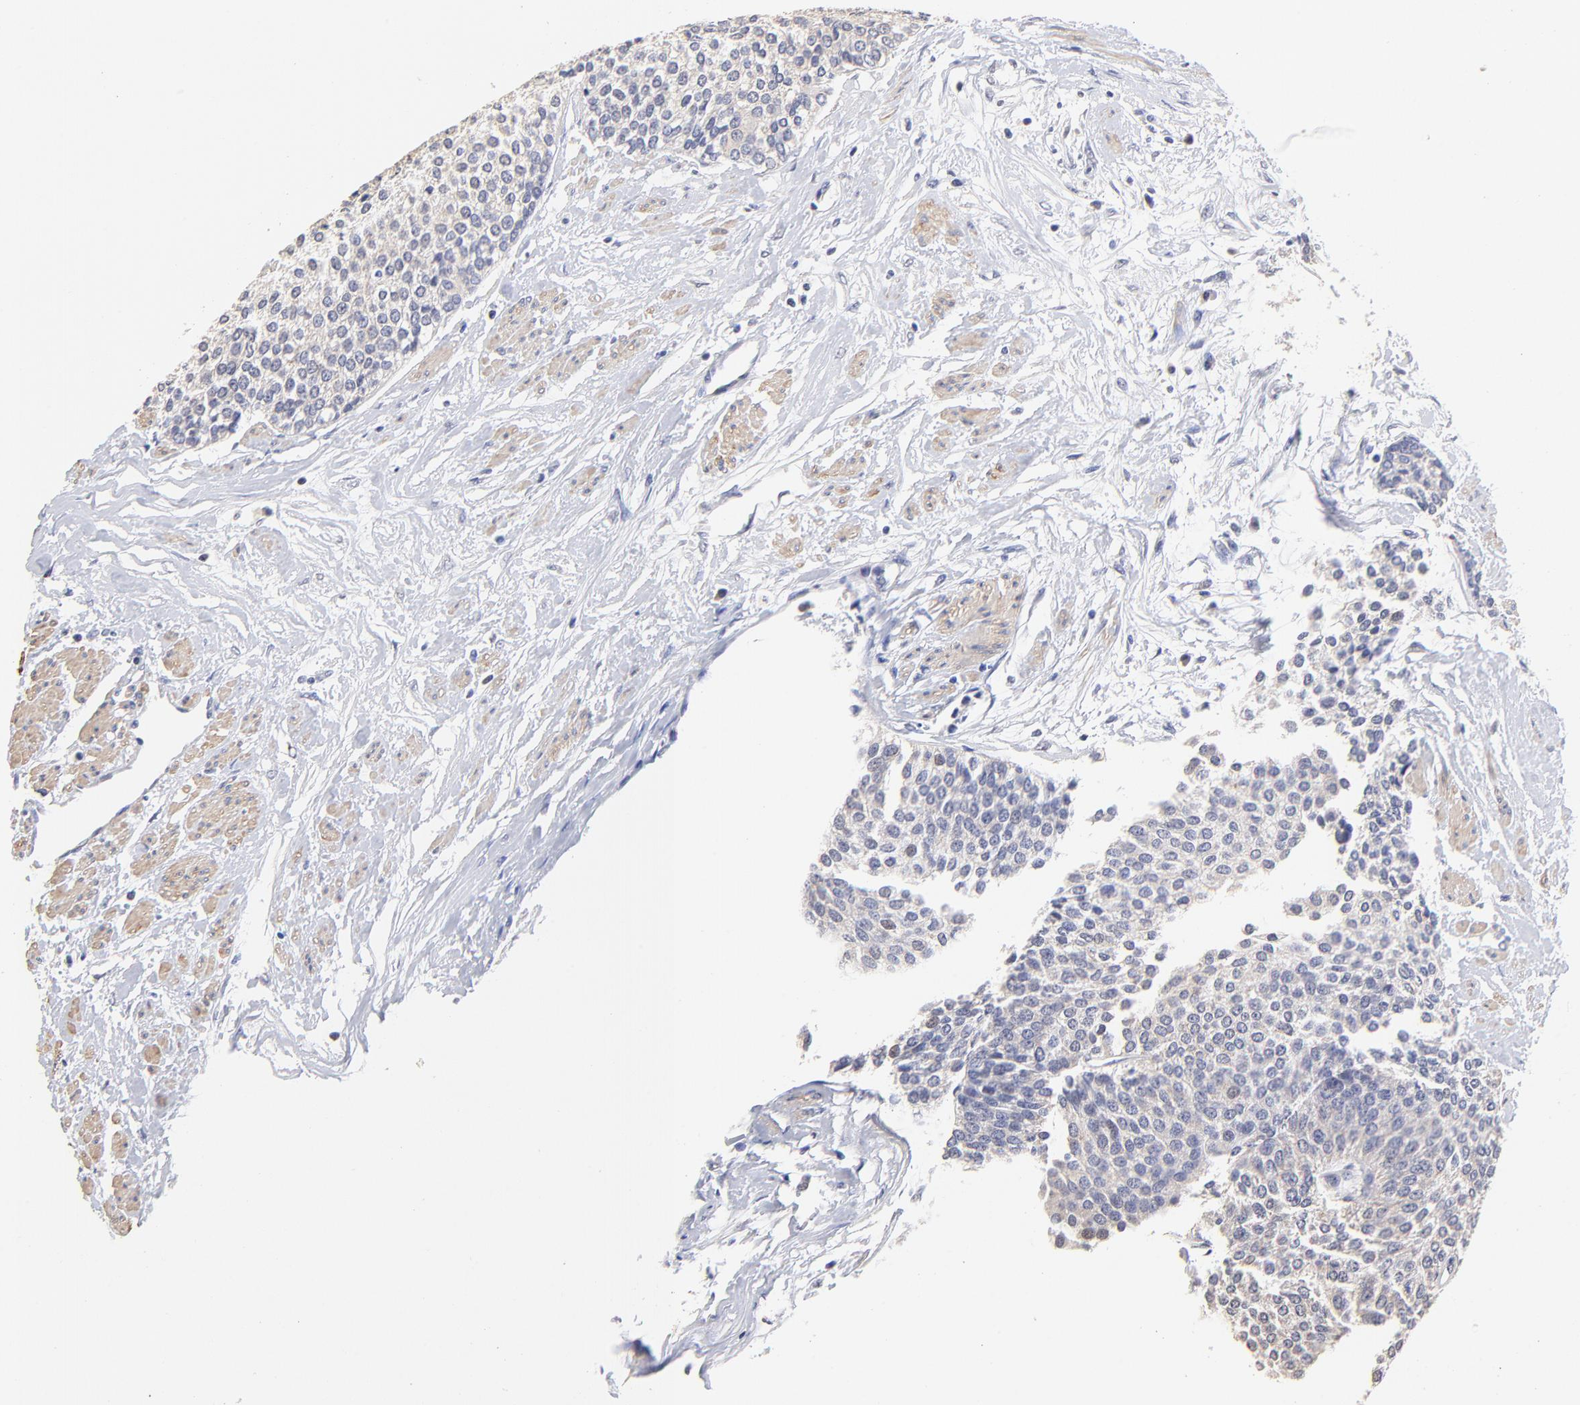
{"staining": {"intensity": "negative", "quantity": "none", "location": "none"}, "tissue": "urothelial cancer", "cell_type": "Tumor cells", "image_type": "cancer", "snomed": [{"axis": "morphology", "description": "Urothelial carcinoma, Low grade"}, {"axis": "topography", "description": "Urinary bladder"}], "caption": "Tumor cells are negative for brown protein staining in urothelial cancer.", "gene": "BBOF1", "patient": {"sex": "female", "age": 73}}